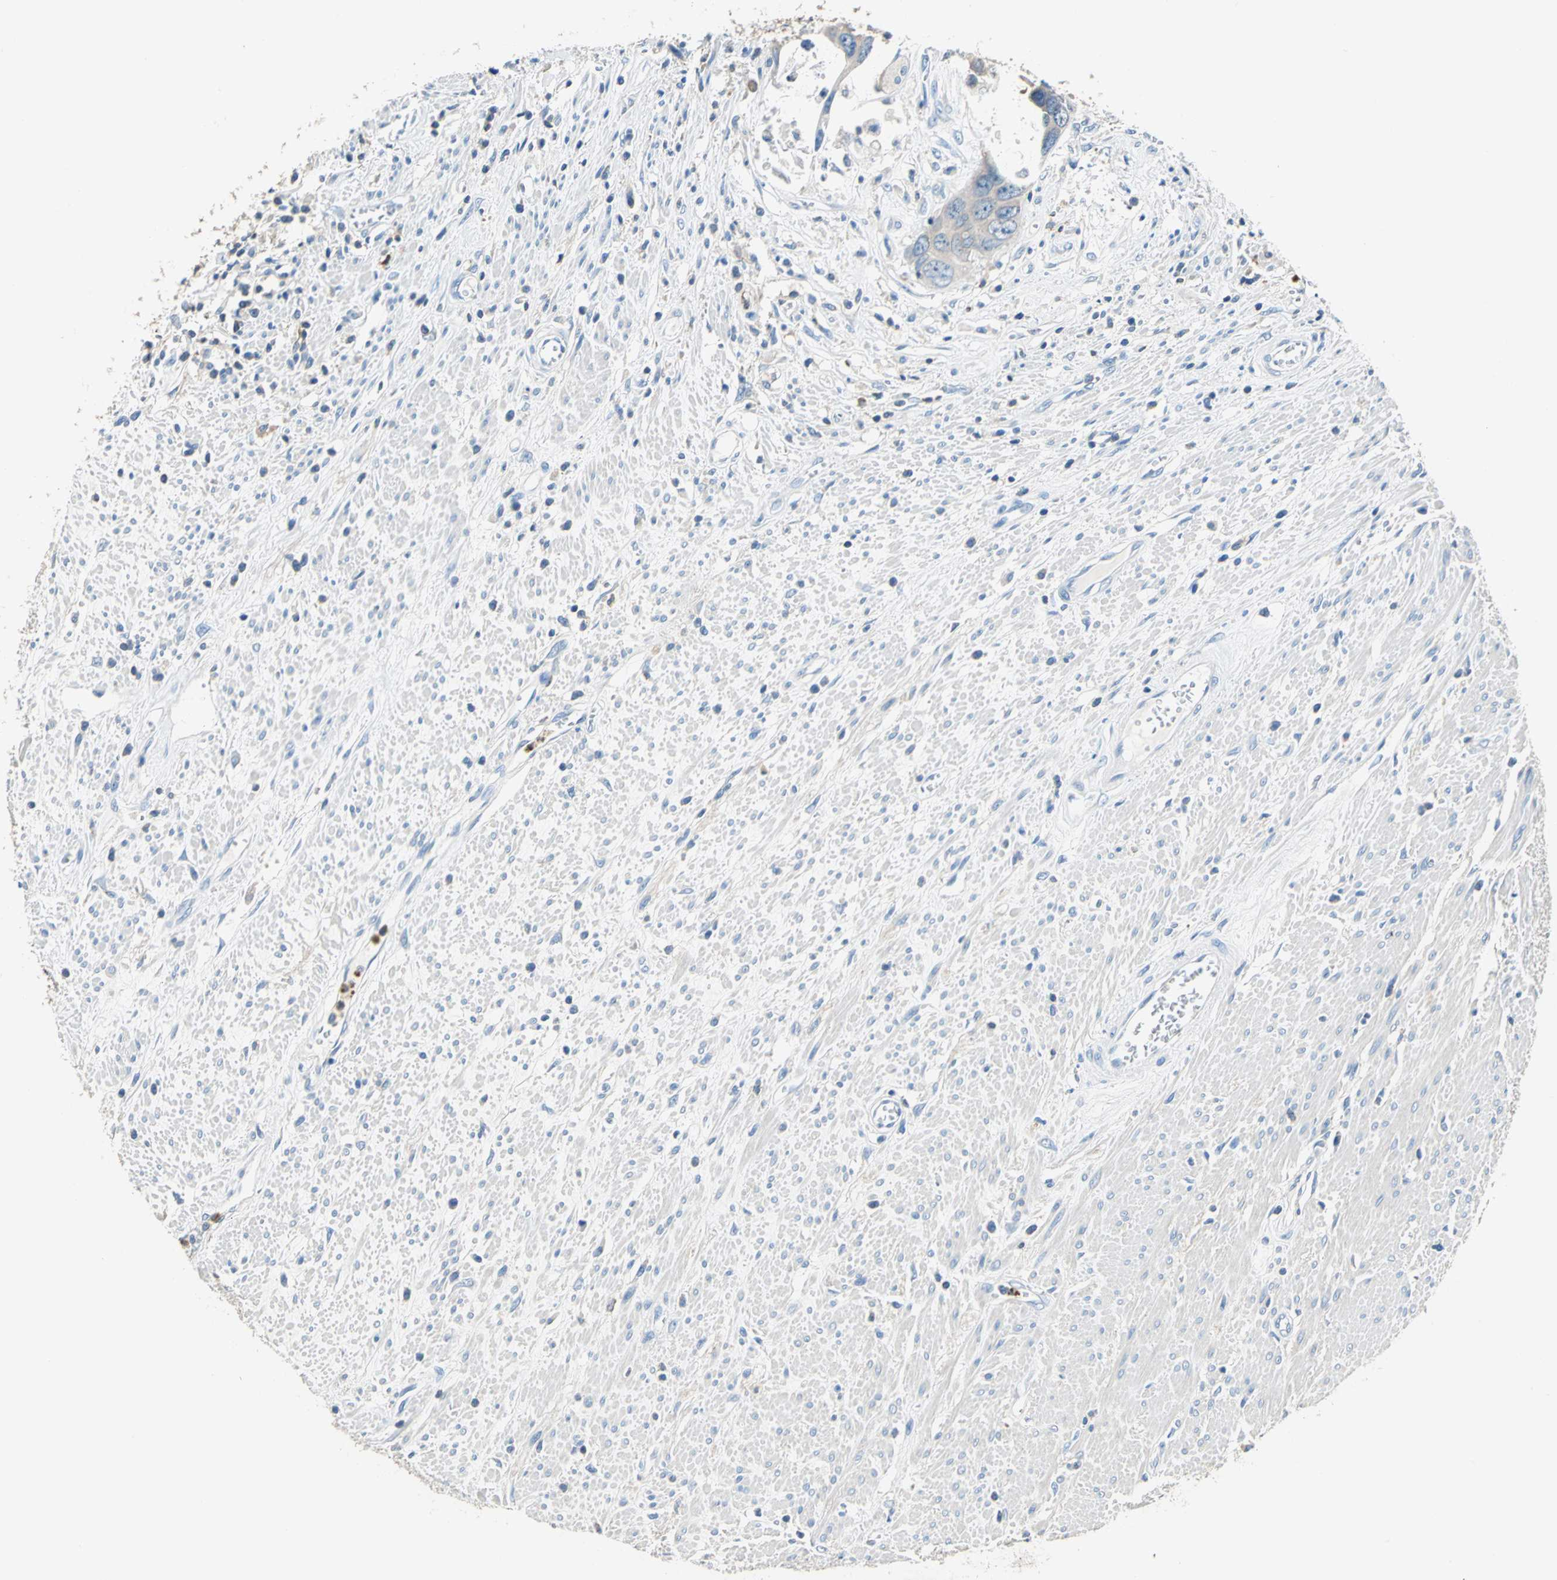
{"staining": {"intensity": "moderate", "quantity": ">75%", "location": "cytoplasmic/membranous"}, "tissue": "colorectal cancer", "cell_type": "Tumor cells", "image_type": "cancer", "snomed": [{"axis": "morphology", "description": "Adenocarcinoma, NOS"}, {"axis": "topography", "description": "Rectum"}], "caption": "High-magnification brightfield microscopy of colorectal cancer stained with DAB (brown) and counterstained with hematoxylin (blue). tumor cells exhibit moderate cytoplasmic/membranous staining is appreciated in about>75% of cells.", "gene": "SEPTIN6", "patient": {"sex": "male", "age": 70}}